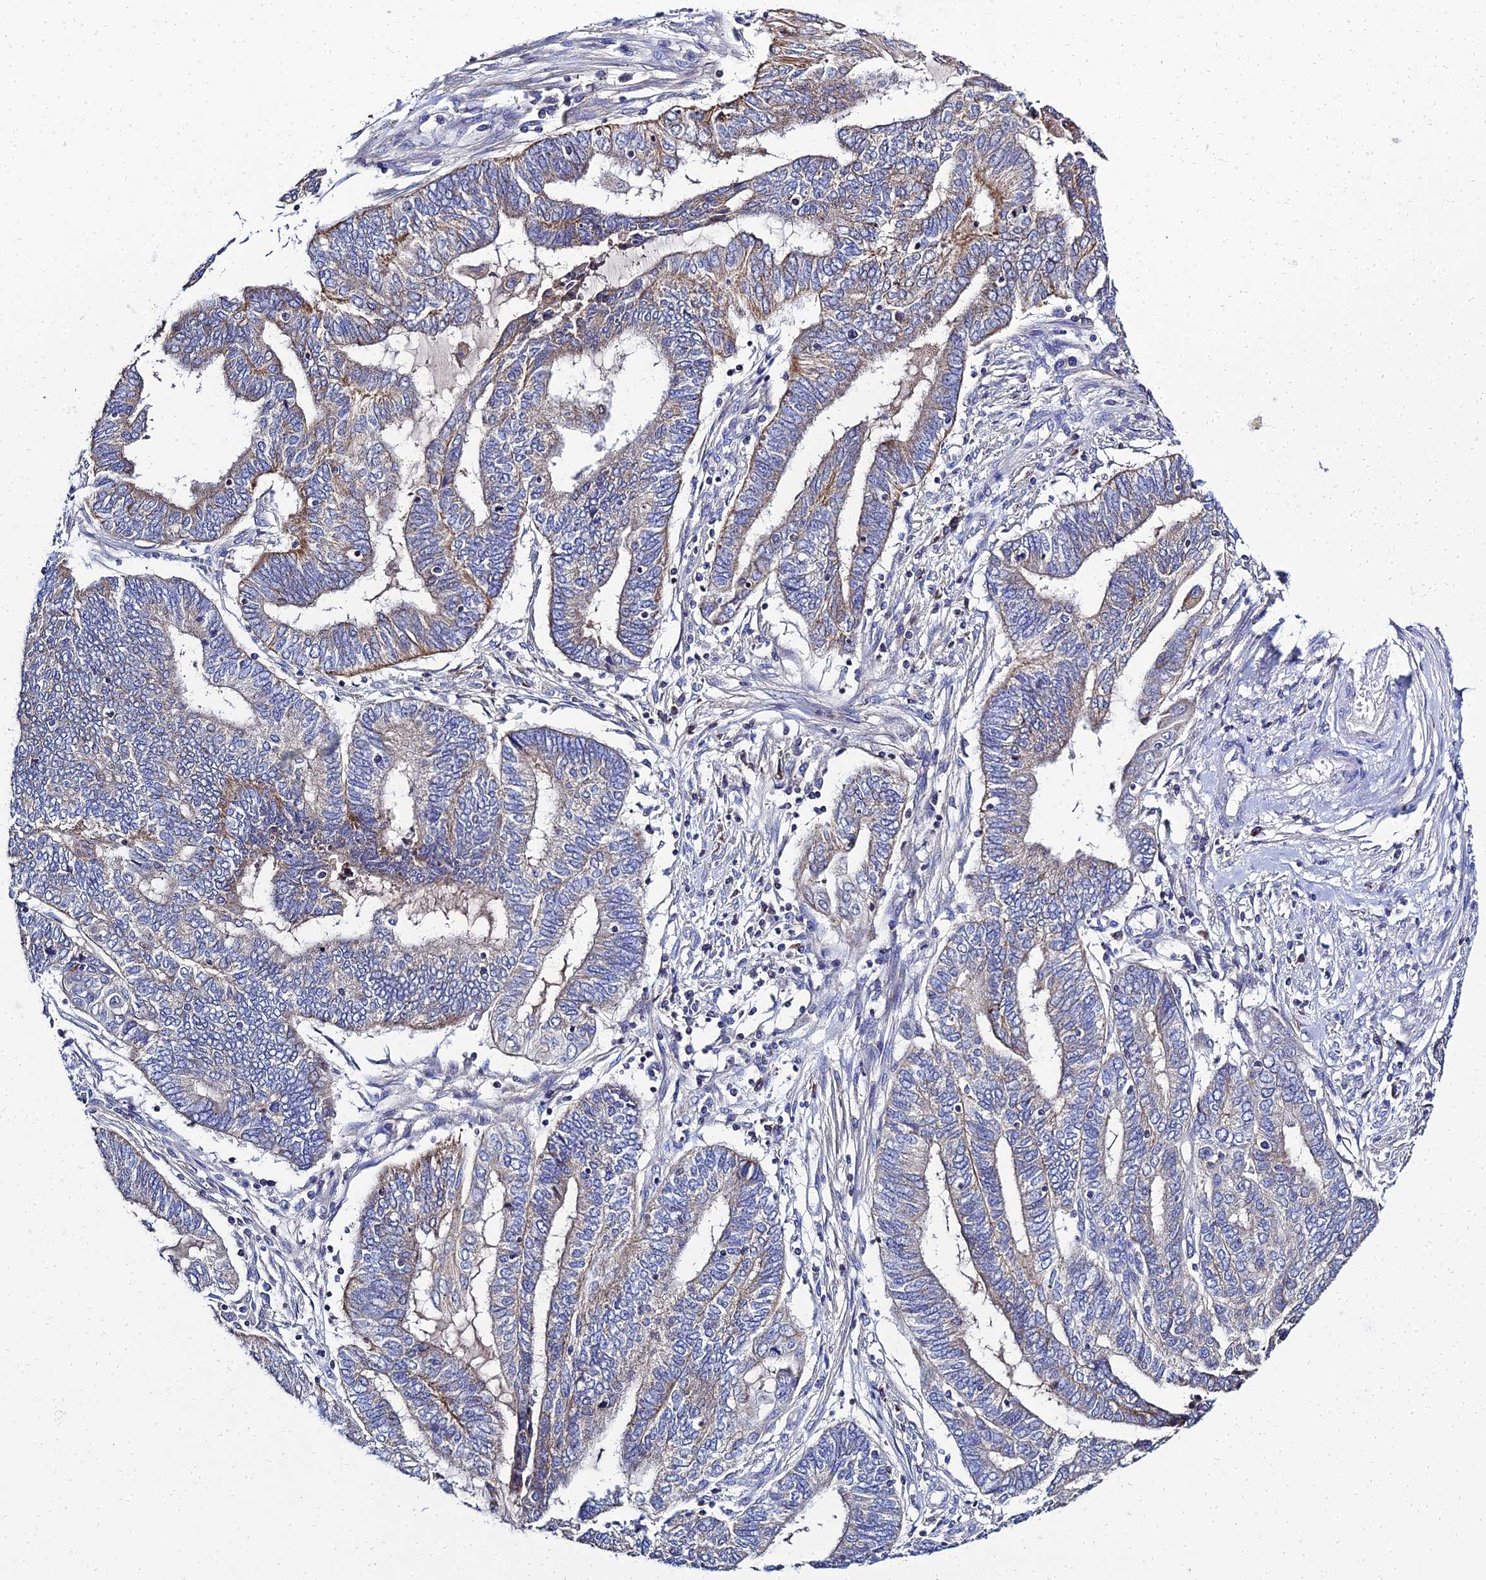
{"staining": {"intensity": "weak", "quantity": "25%-75%", "location": "cytoplasmic/membranous"}, "tissue": "endometrial cancer", "cell_type": "Tumor cells", "image_type": "cancer", "snomed": [{"axis": "morphology", "description": "Adenocarcinoma, NOS"}, {"axis": "topography", "description": "Uterus"}, {"axis": "topography", "description": "Endometrium"}], "caption": "DAB (3,3'-diaminobenzidine) immunohistochemical staining of endometrial adenocarcinoma demonstrates weak cytoplasmic/membranous protein expression in about 25%-75% of tumor cells. Immunohistochemistry stains the protein in brown and the nuclei are stained blue.", "gene": "NPY", "patient": {"sex": "female", "age": 70}}